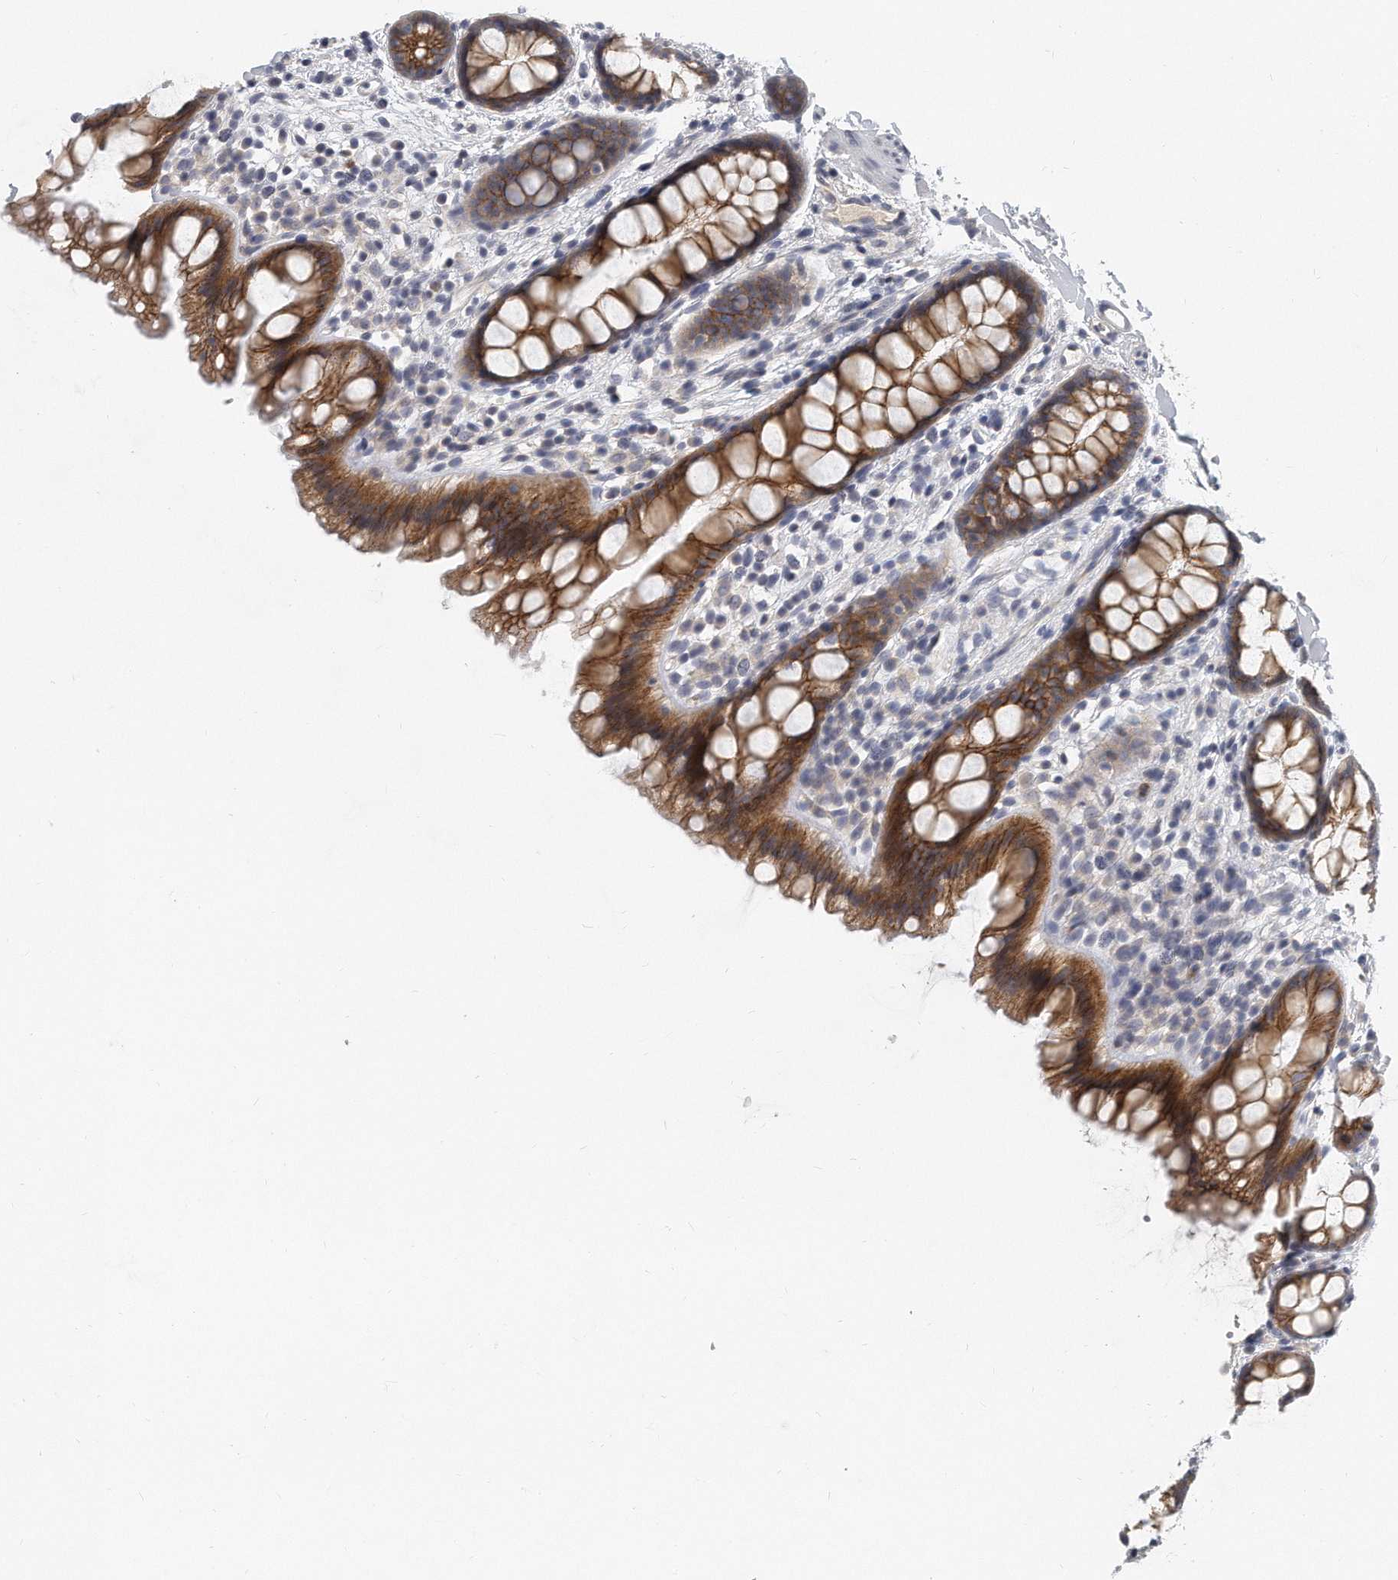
{"staining": {"intensity": "strong", "quantity": ">75%", "location": "cytoplasmic/membranous"}, "tissue": "rectum", "cell_type": "Glandular cells", "image_type": "normal", "snomed": [{"axis": "morphology", "description": "Normal tissue, NOS"}, {"axis": "topography", "description": "Rectum"}], "caption": "Brown immunohistochemical staining in benign rectum demonstrates strong cytoplasmic/membranous positivity in approximately >75% of glandular cells.", "gene": "PLEKHA6", "patient": {"sex": "female", "age": 65}}